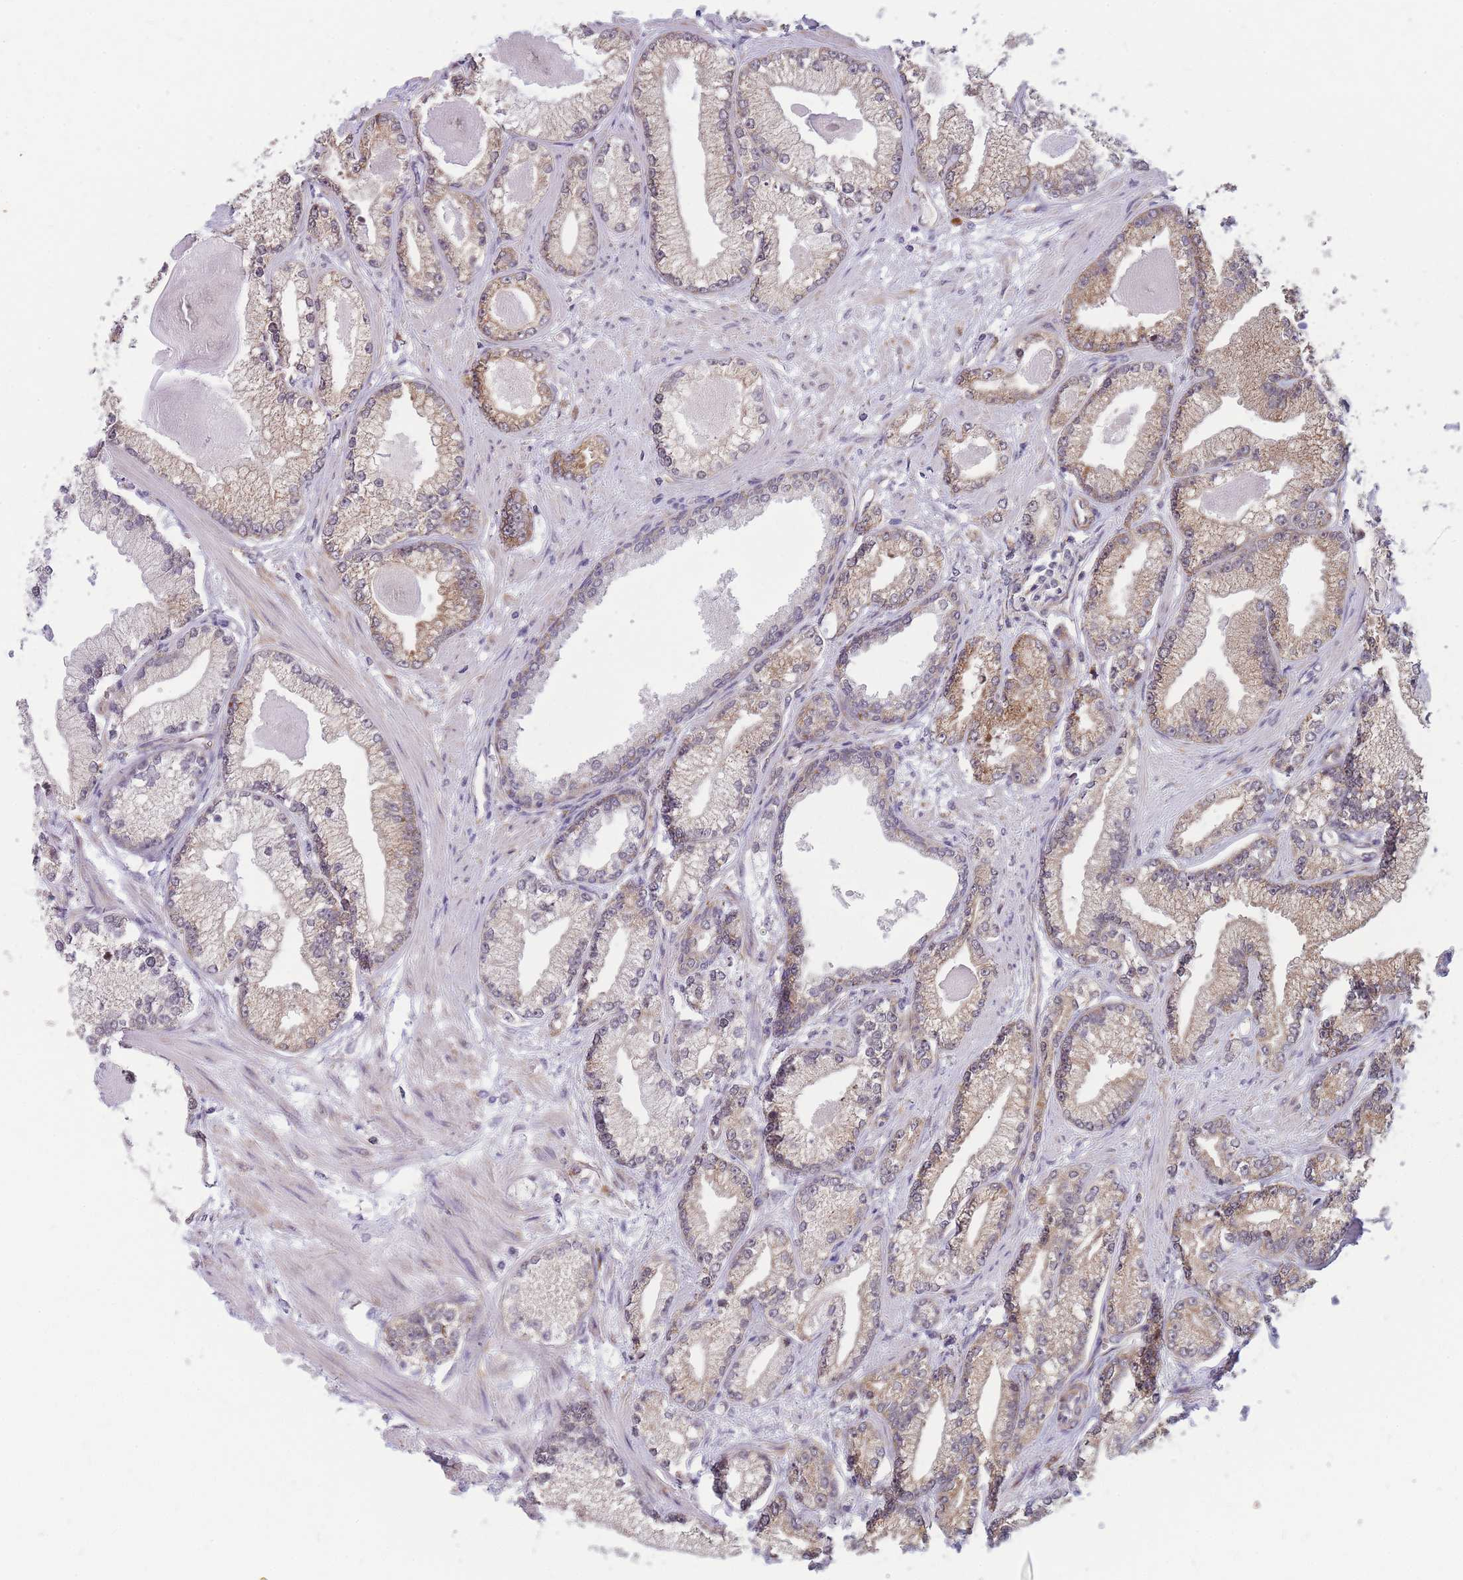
{"staining": {"intensity": "moderate", "quantity": "<25%", "location": "cytoplasmic/membranous"}, "tissue": "prostate cancer", "cell_type": "Tumor cells", "image_type": "cancer", "snomed": [{"axis": "morphology", "description": "Adenocarcinoma, Low grade"}, {"axis": "topography", "description": "Prostate"}], "caption": "Immunohistochemistry (IHC) image of prostate cancer stained for a protein (brown), which shows low levels of moderate cytoplasmic/membranous positivity in approximately <25% of tumor cells.", "gene": "MRPL23", "patient": {"sex": "male", "age": 64}}